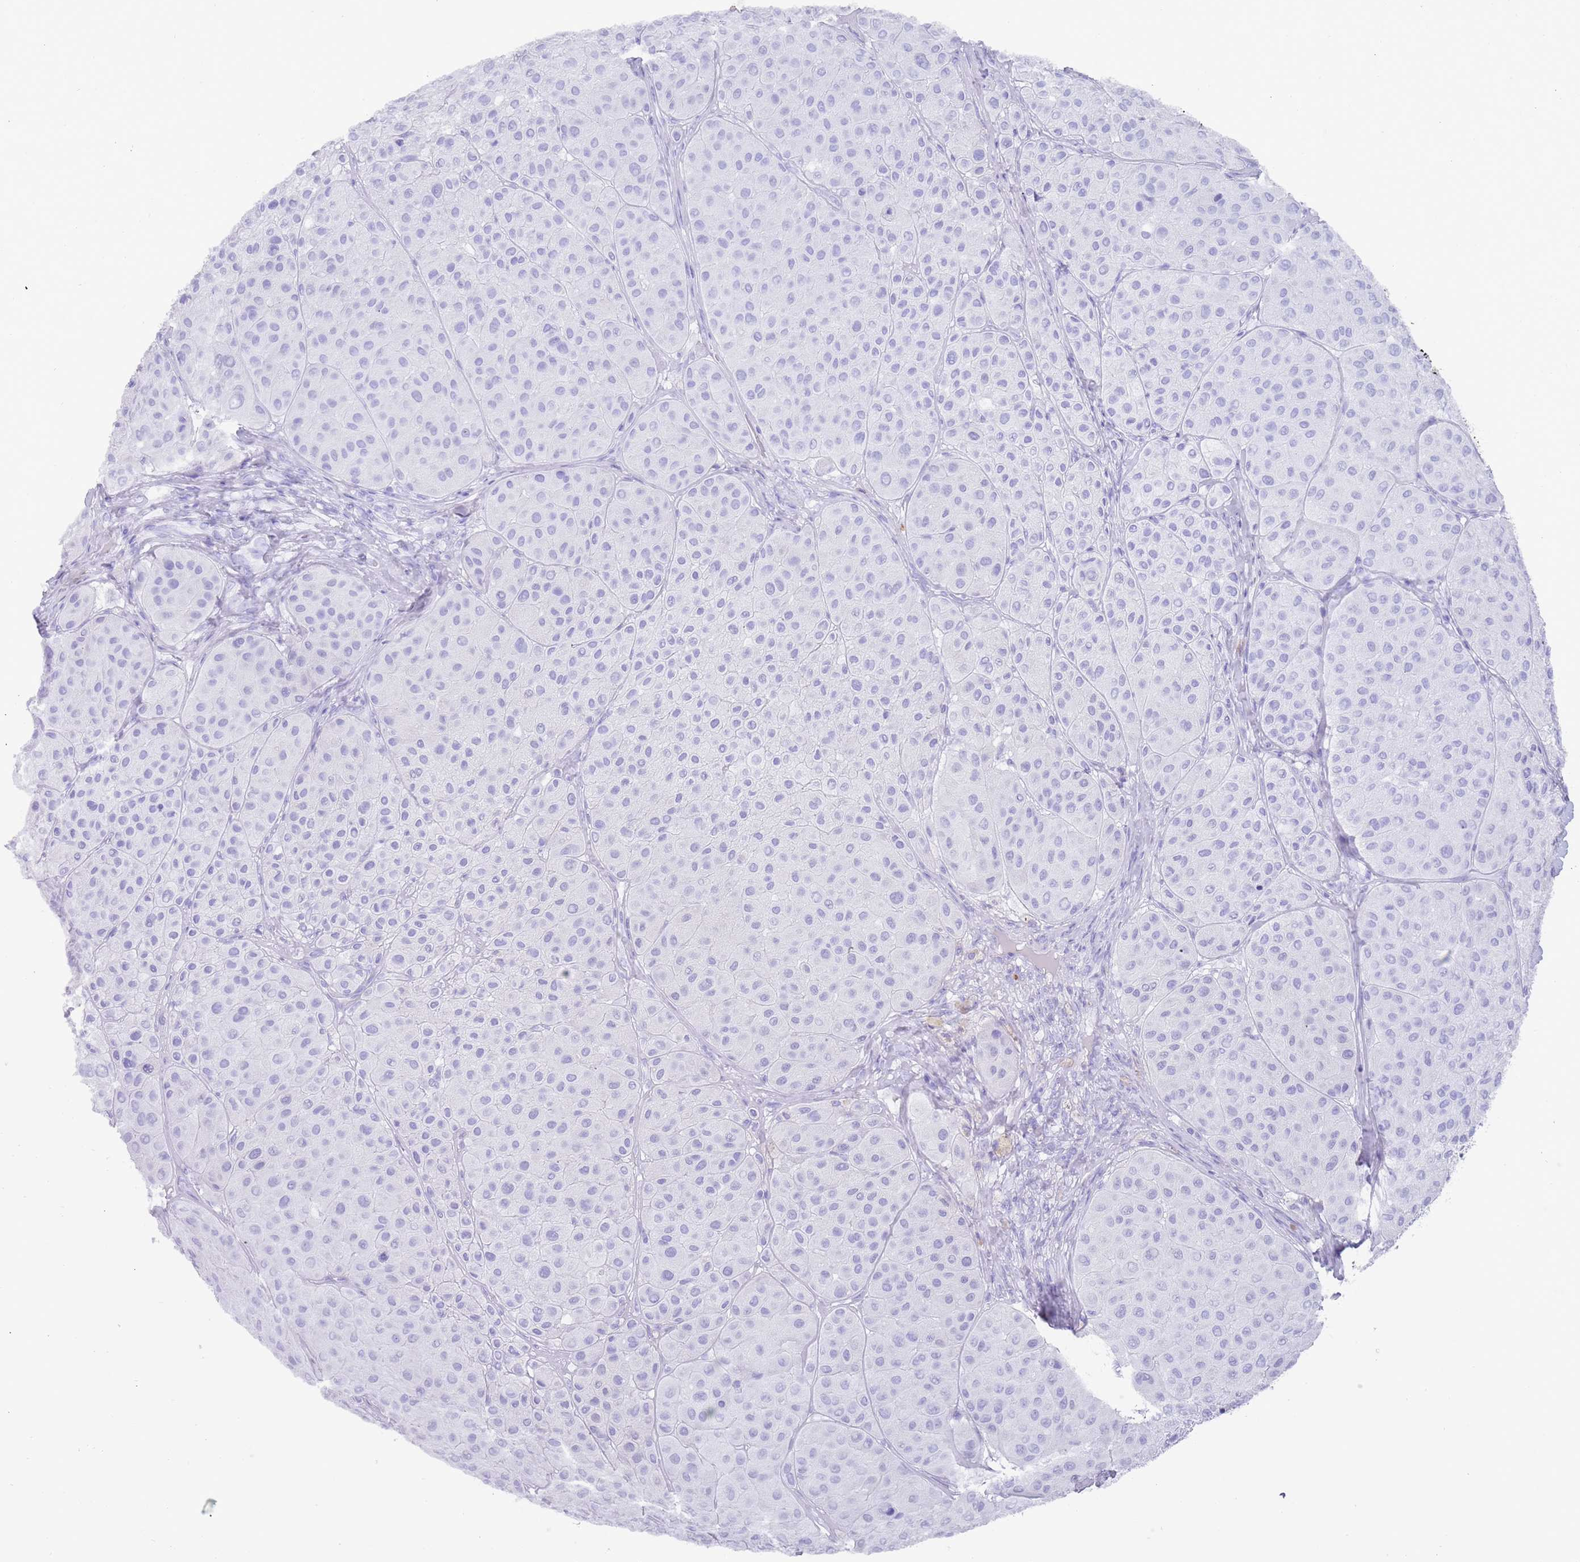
{"staining": {"intensity": "negative", "quantity": "none", "location": "none"}, "tissue": "melanoma", "cell_type": "Tumor cells", "image_type": "cancer", "snomed": [{"axis": "morphology", "description": "Malignant melanoma, Metastatic site"}, {"axis": "topography", "description": "Smooth muscle"}], "caption": "An immunohistochemistry image of malignant melanoma (metastatic site) is shown. There is no staining in tumor cells of malignant melanoma (metastatic site).", "gene": "MYADML2", "patient": {"sex": "male", "age": 41}}